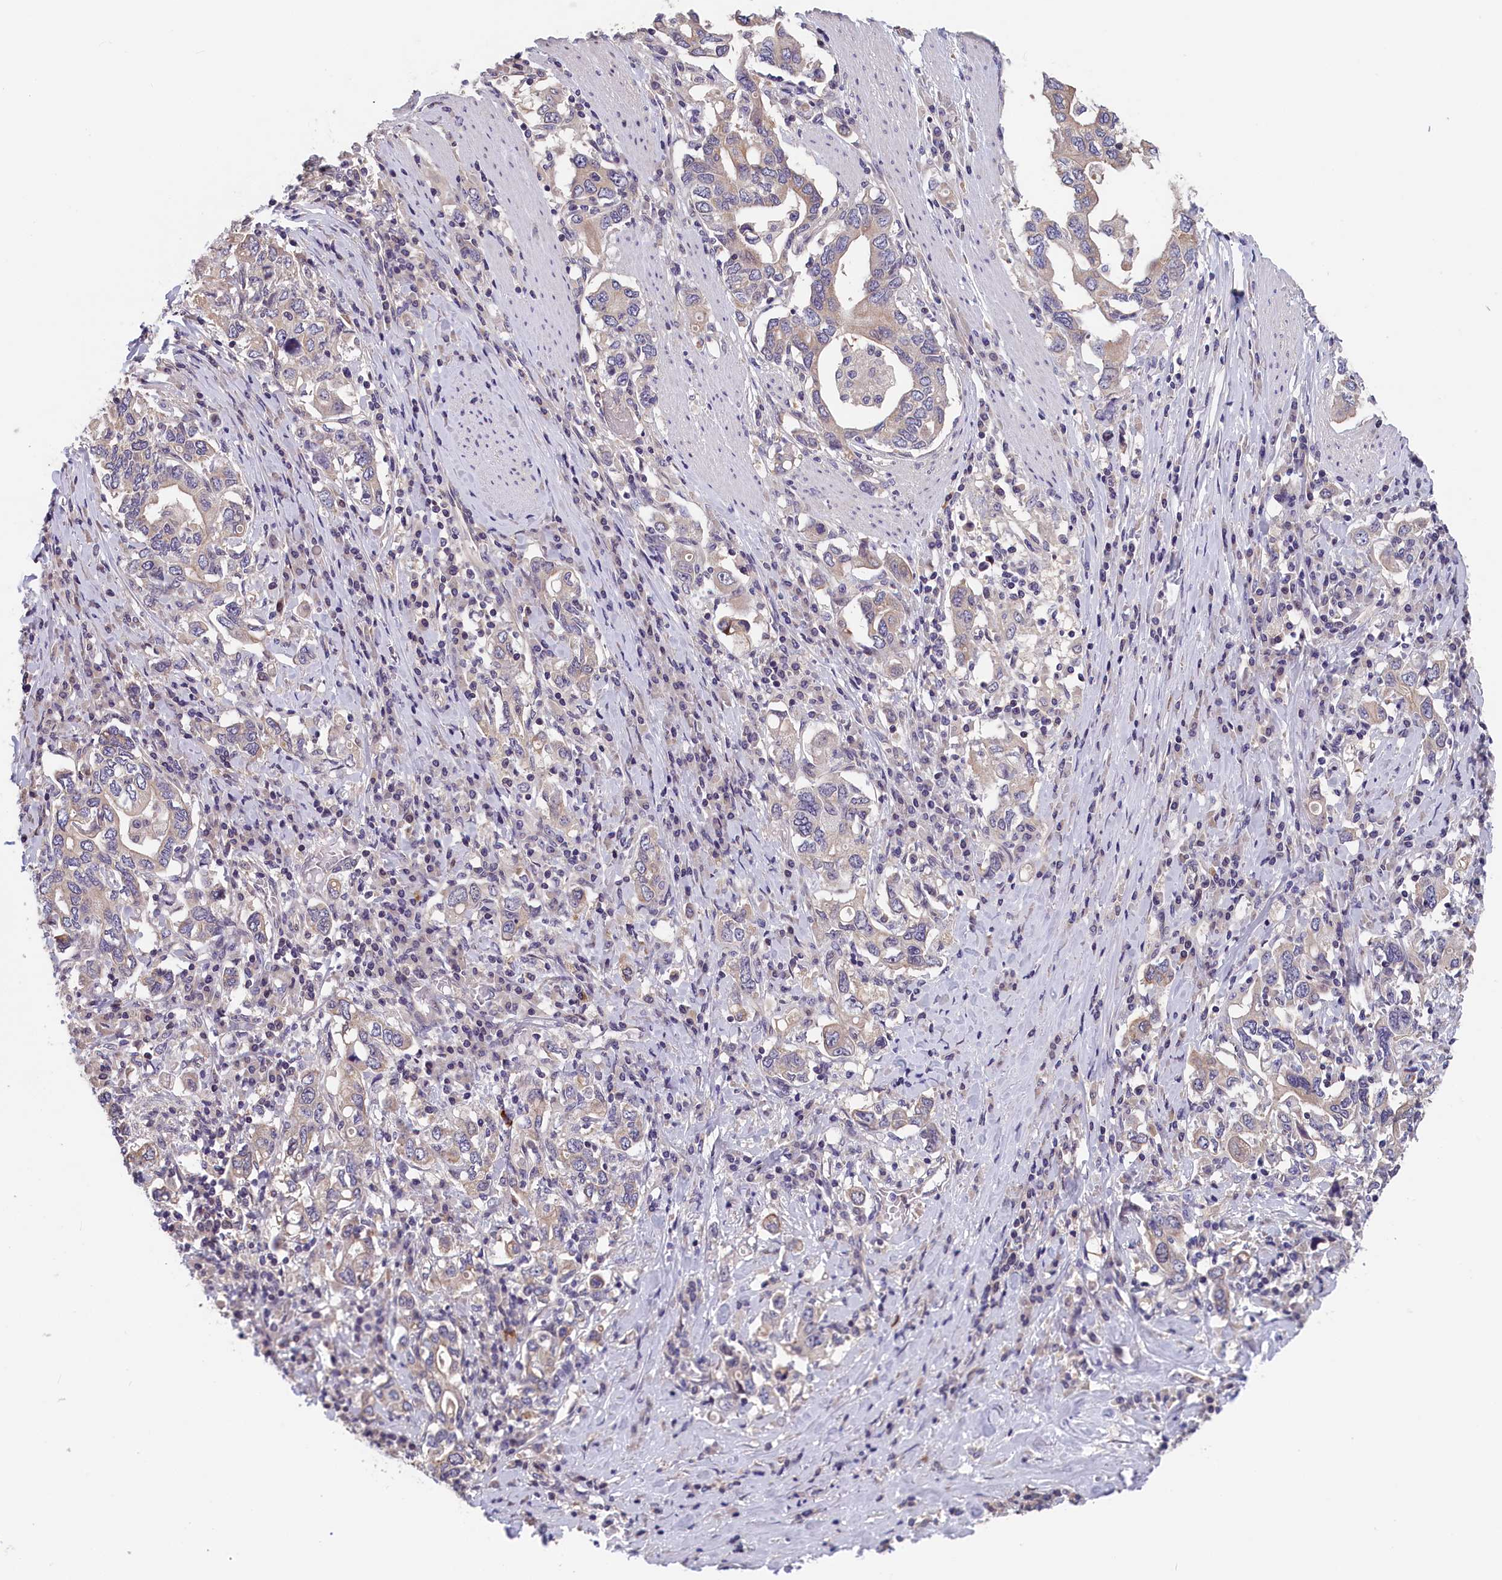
{"staining": {"intensity": "negative", "quantity": "none", "location": "none"}, "tissue": "stomach cancer", "cell_type": "Tumor cells", "image_type": "cancer", "snomed": [{"axis": "morphology", "description": "Adenocarcinoma, NOS"}, {"axis": "topography", "description": "Stomach, upper"}, {"axis": "topography", "description": "Stomach"}], "caption": "This is an immunohistochemistry (IHC) micrograph of adenocarcinoma (stomach). There is no expression in tumor cells.", "gene": "TMEM116", "patient": {"sex": "male", "age": 62}}